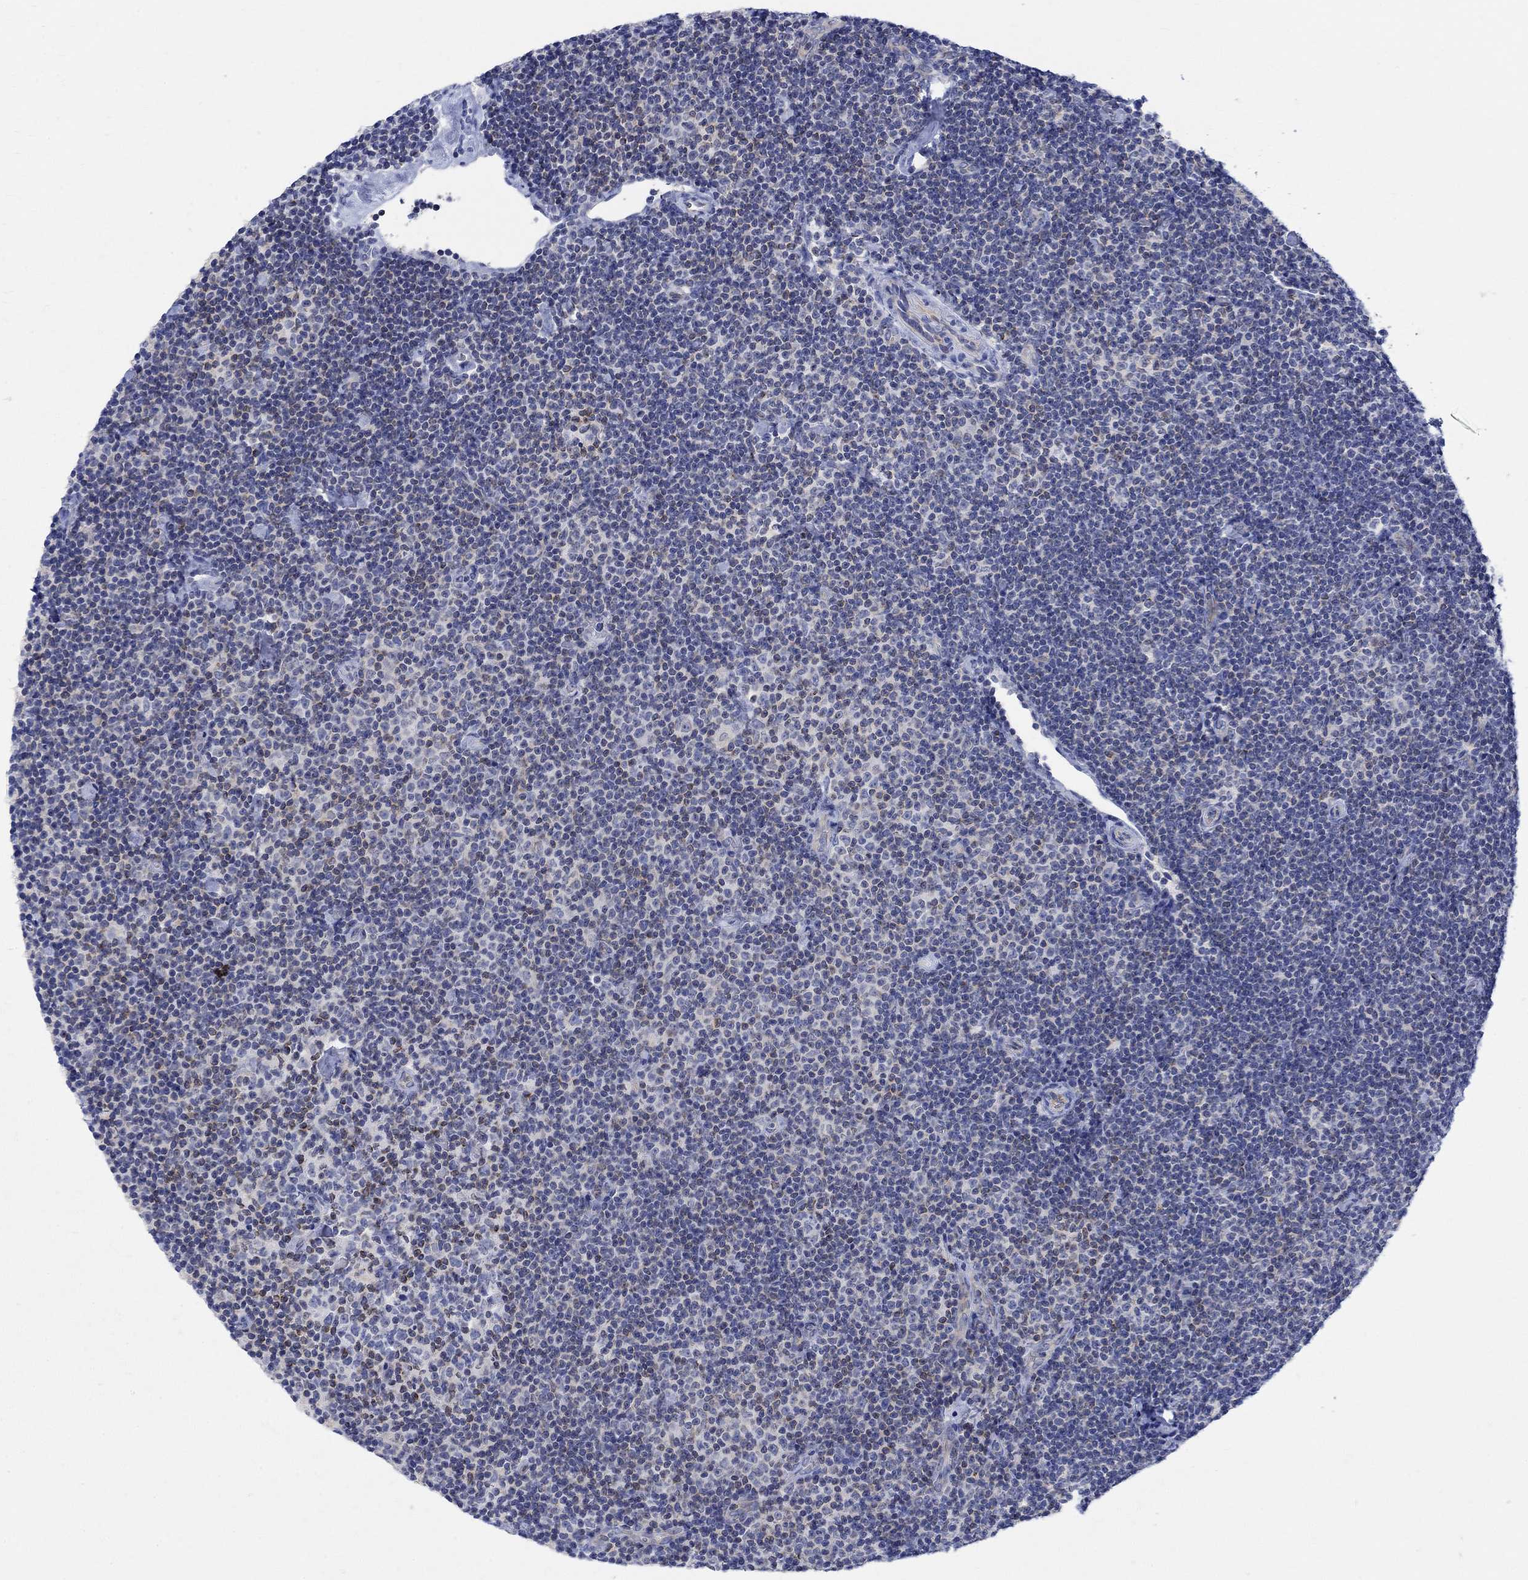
{"staining": {"intensity": "negative", "quantity": "none", "location": "none"}, "tissue": "lymphoma", "cell_type": "Tumor cells", "image_type": "cancer", "snomed": [{"axis": "morphology", "description": "Malignant lymphoma, non-Hodgkin's type, Low grade"}, {"axis": "topography", "description": "Lymph node"}], "caption": "Tumor cells show no significant protein expression in lymphoma.", "gene": "PHF21B", "patient": {"sex": "male", "age": 81}}